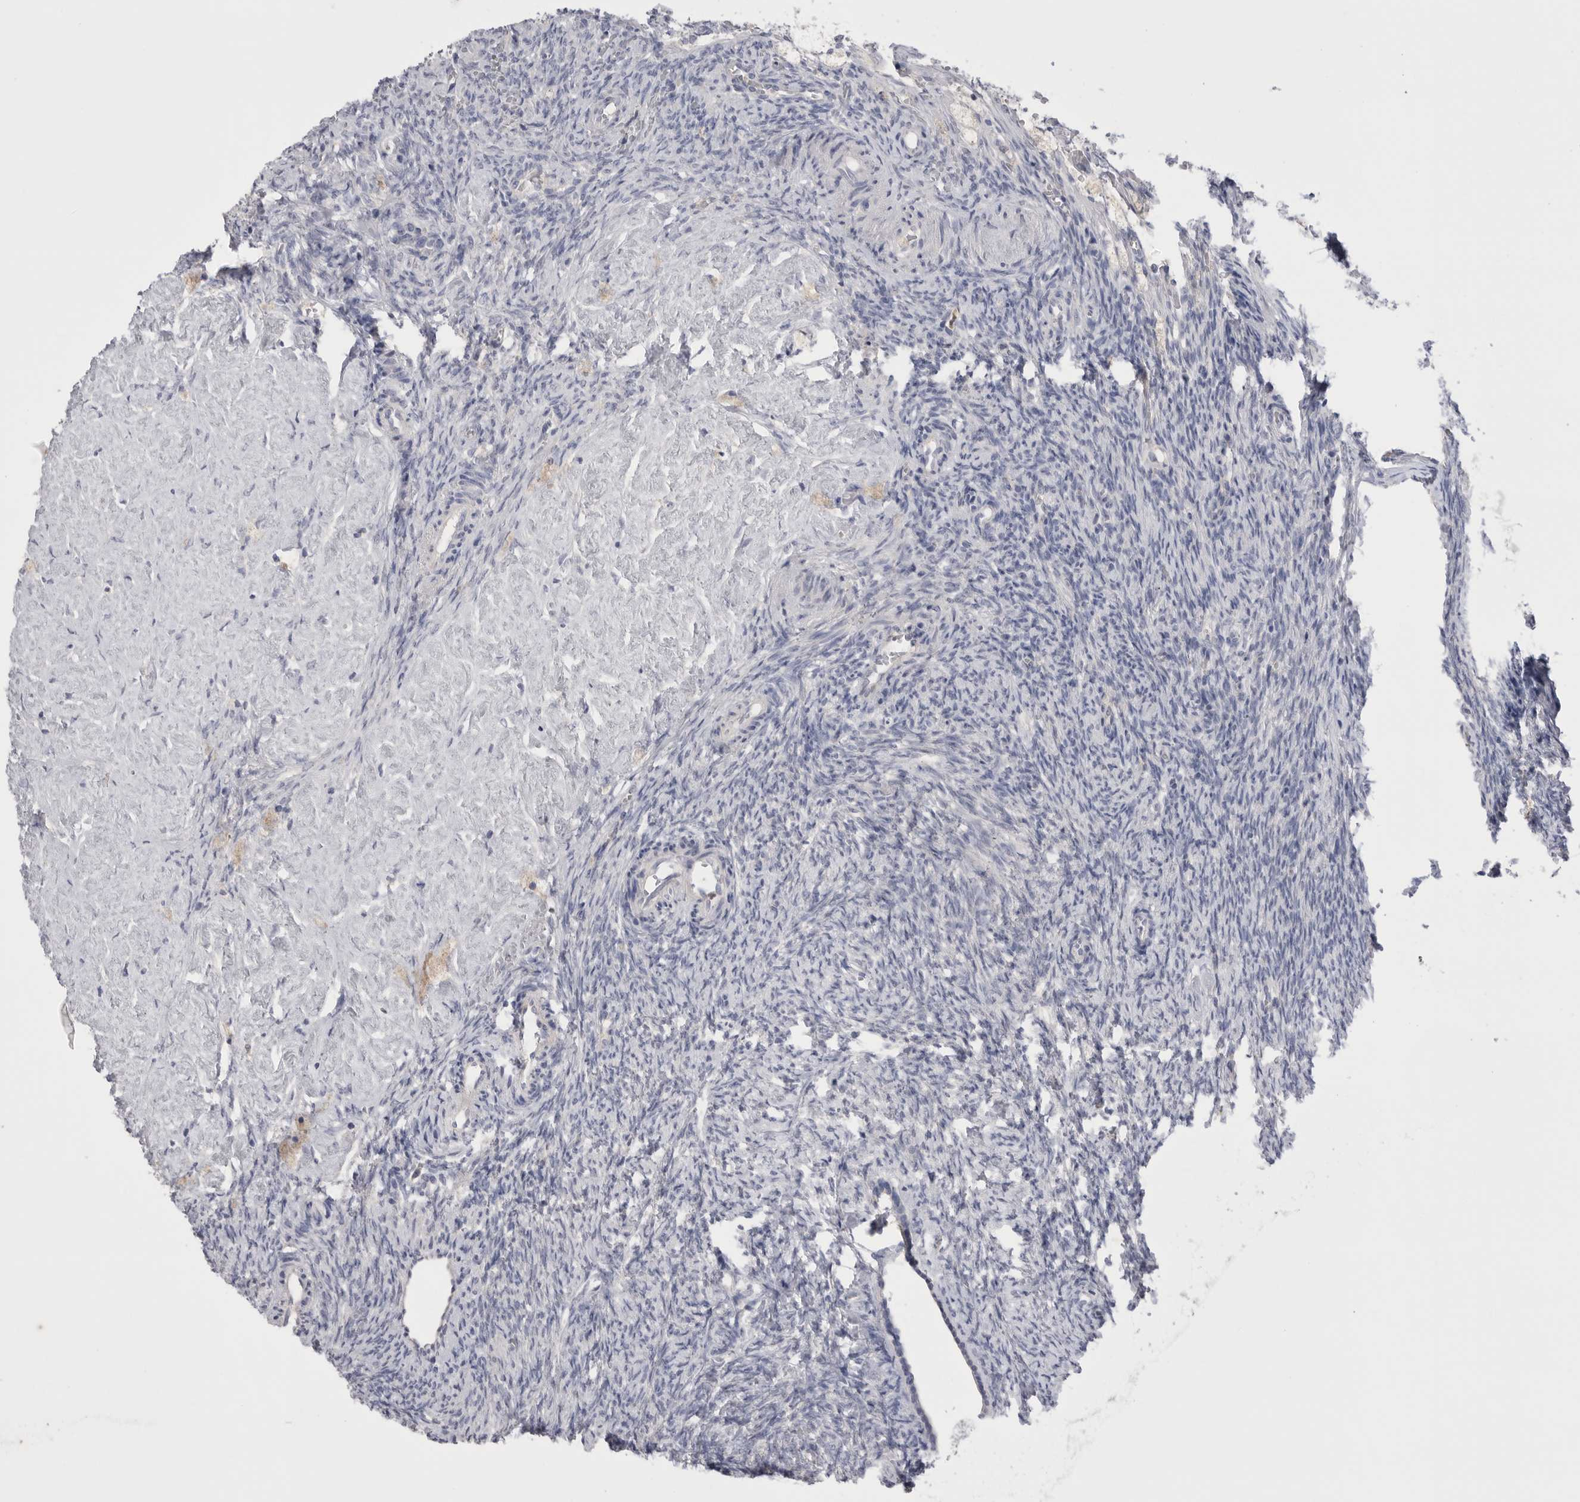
{"staining": {"intensity": "negative", "quantity": "none", "location": "none"}, "tissue": "ovary", "cell_type": "Follicle cells", "image_type": "normal", "snomed": [{"axis": "morphology", "description": "Normal tissue, NOS"}, {"axis": "topography", "description": "Ovary"}], "caption": "IHC image of normal ovary stained for a protein (brown), which demonstrates no staining in follicle cells. The staining was performed using DAB to visualize the protein expression in brown, while the nuclei were stained in blue with hematoxylin (Magnification: 20x).", "gene": "CCDC126", "patient": {"sex": "female", "age": 41}}